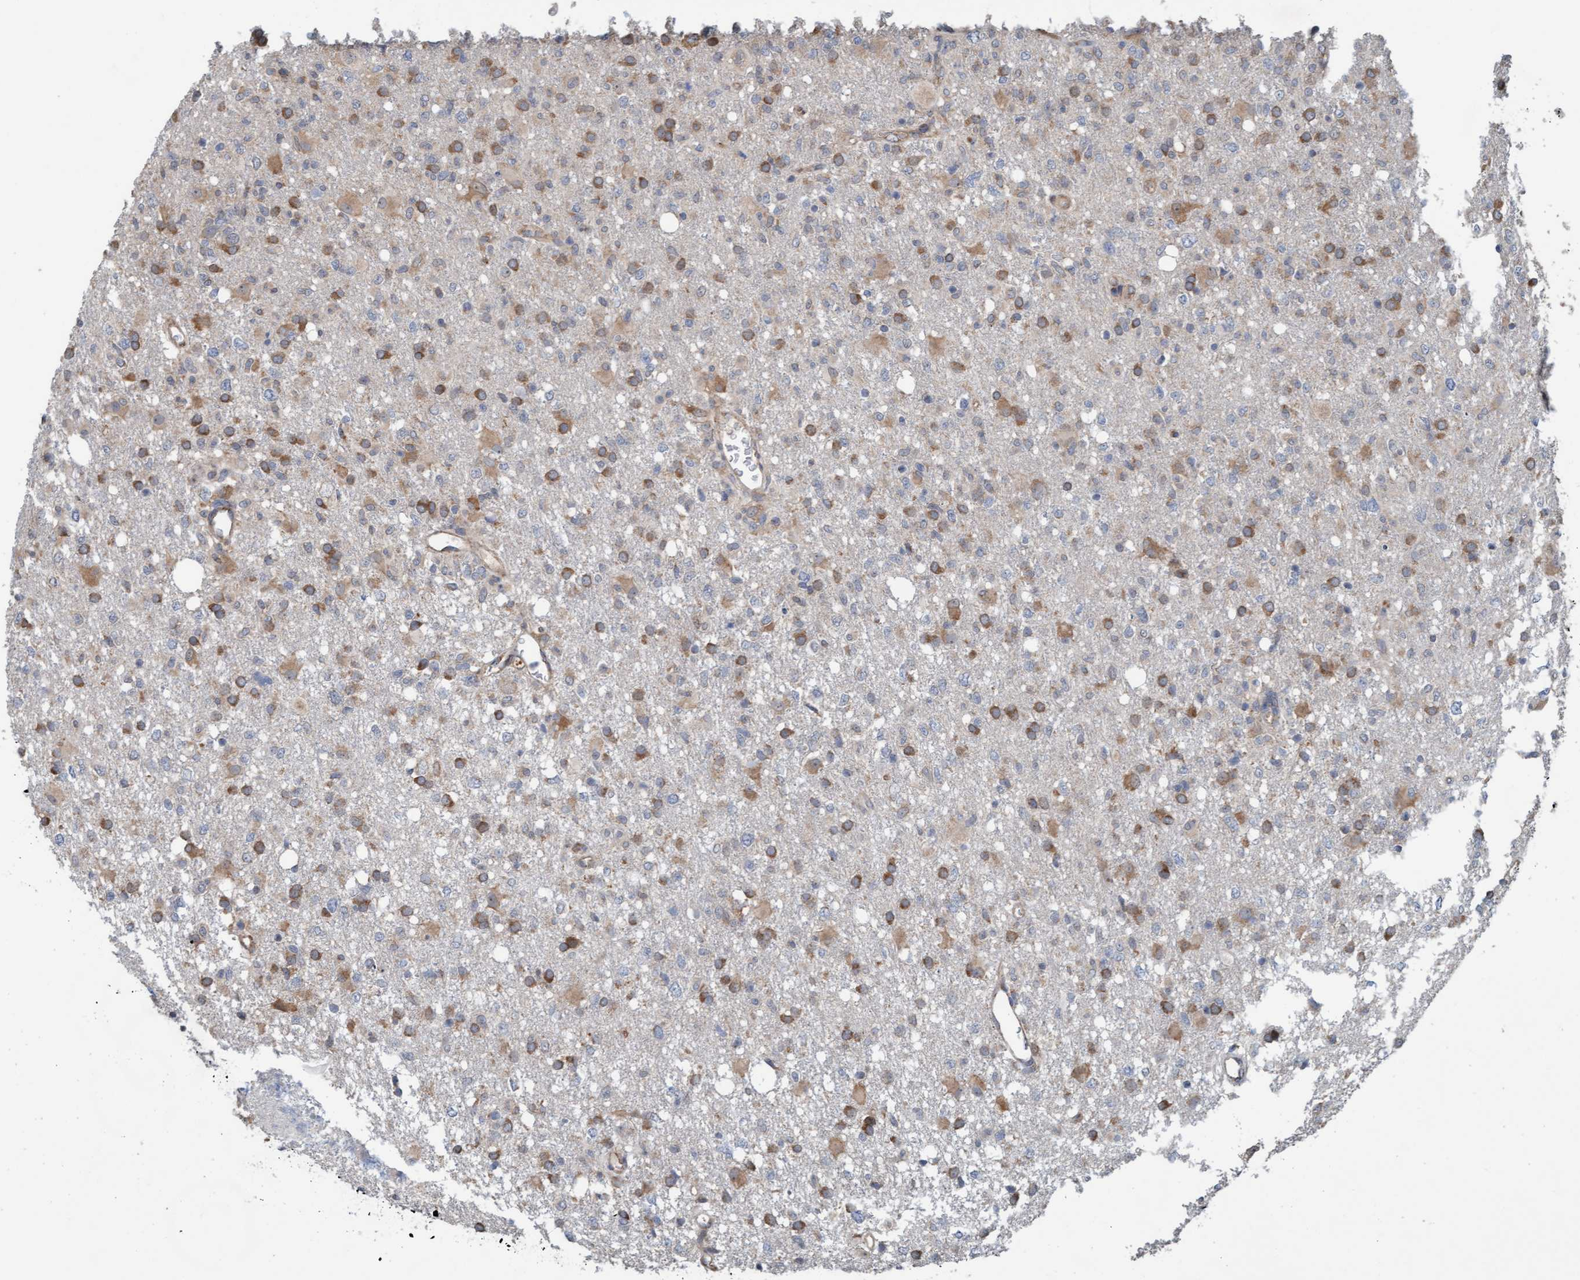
{"staining": {"intensity": "moderate", "quantity": ">75%", "location": "cytoplasmic/membranous"}, "tissue": "glioma", "cell_type": "Tumor cells", "image_type": "cancer", "snomed": [{"axis": "morphology", "description": "Glioma, malignant, High grade"}, {"axis": "topography", "description": "Brain"}], "caption": "Immunohistochemistry (IHC) (DAB) staining of human high-grade glioma (malignant) reveals moderate cytoplasmic/membranous protein expression in approximately >75% of tumor cells.", "gene": "ZNF566", "patient": {"sex": "female", "age": 57}}